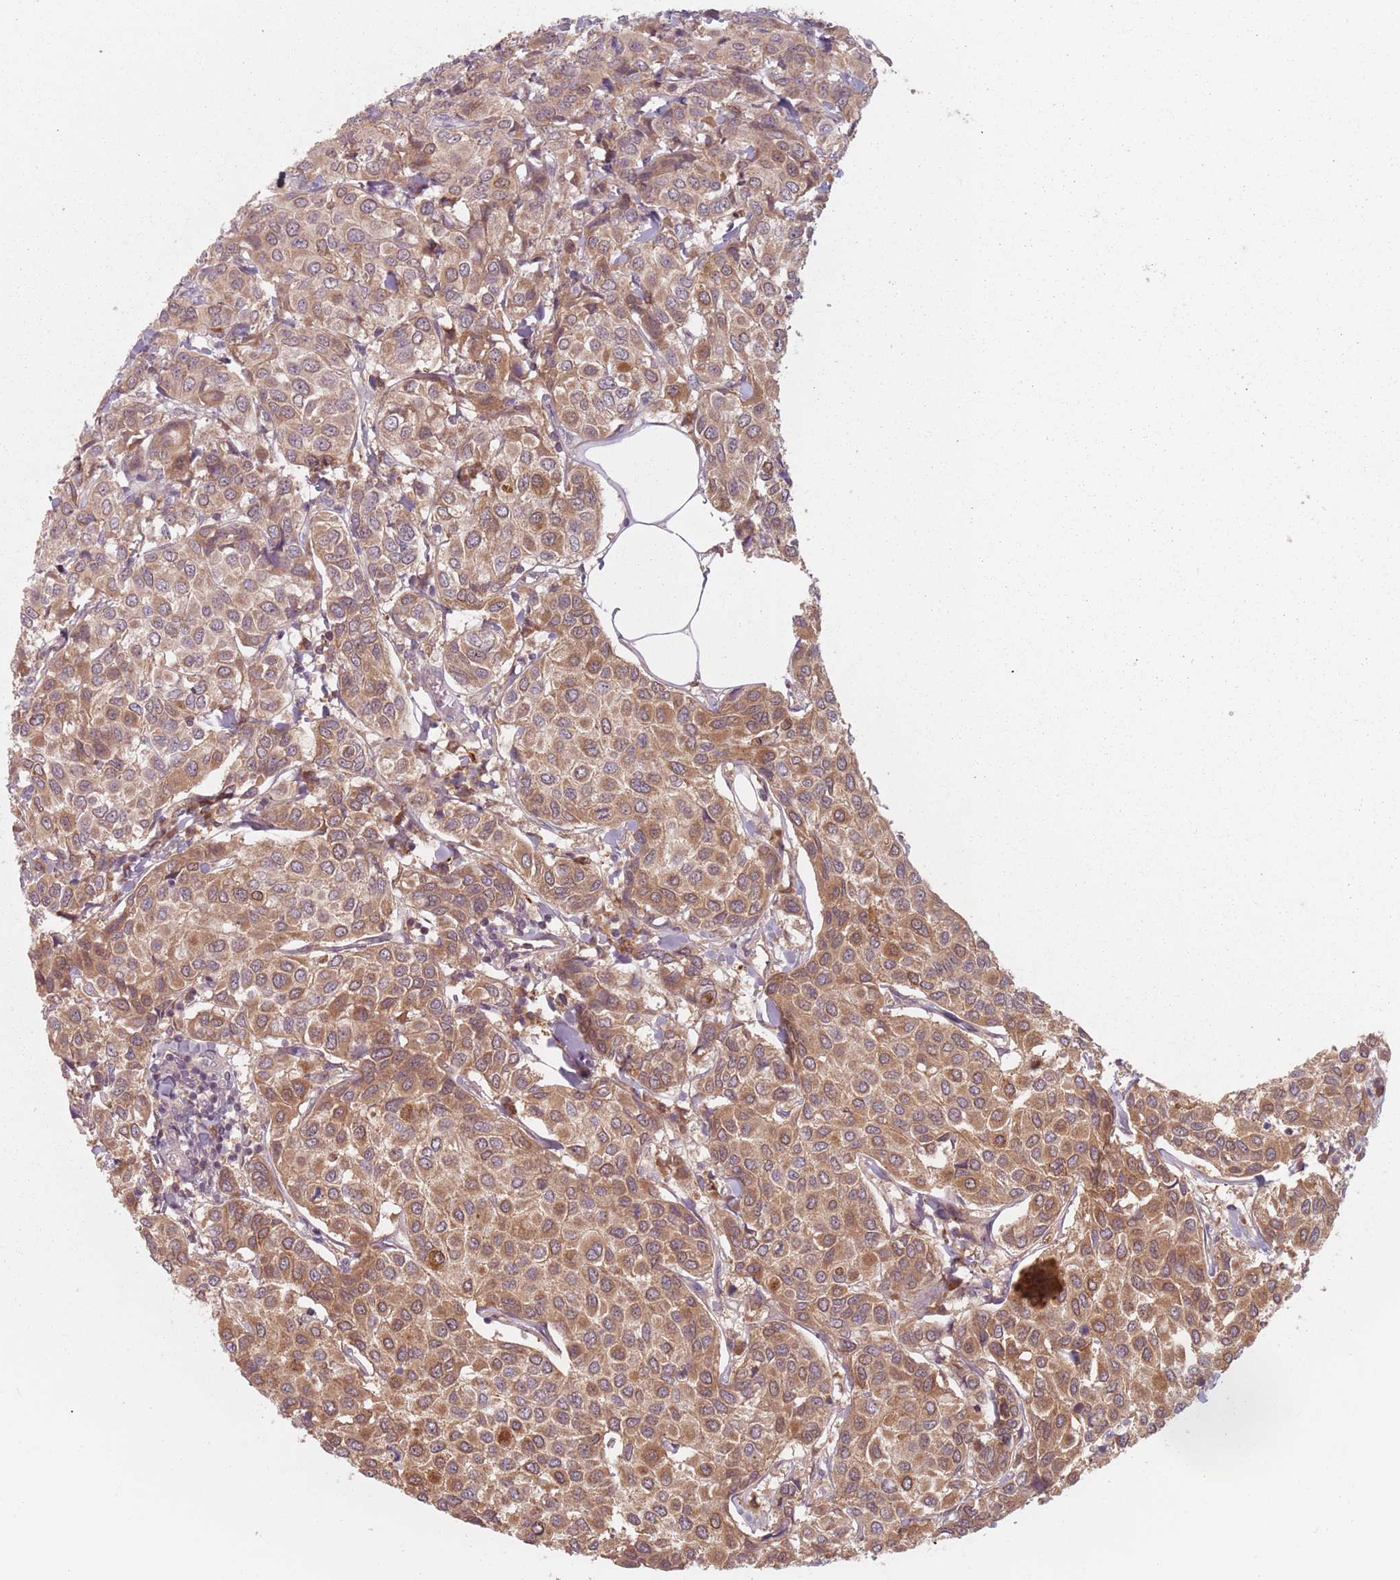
{"staining": {"intensity": "moderate", "quantity": ">75%", "location": "cytoplasmic/membranous"}, "tissue": "breast cancer", "cell_type": "Tumor cells", "image_type": "cancer", "snomed": [{"axis": "morphology", "description": "Duct carcinoma"}, {"axis": "topography", "description": "Breast"}], "caption": "A brown stain shows moderate cytoplasmic/membranous expression of a protein in breast cancer (infiltrating ductal carcinoma) tumor cells.", "gene": "NAXE", "patient": {"sex": "female", "age": 55}}